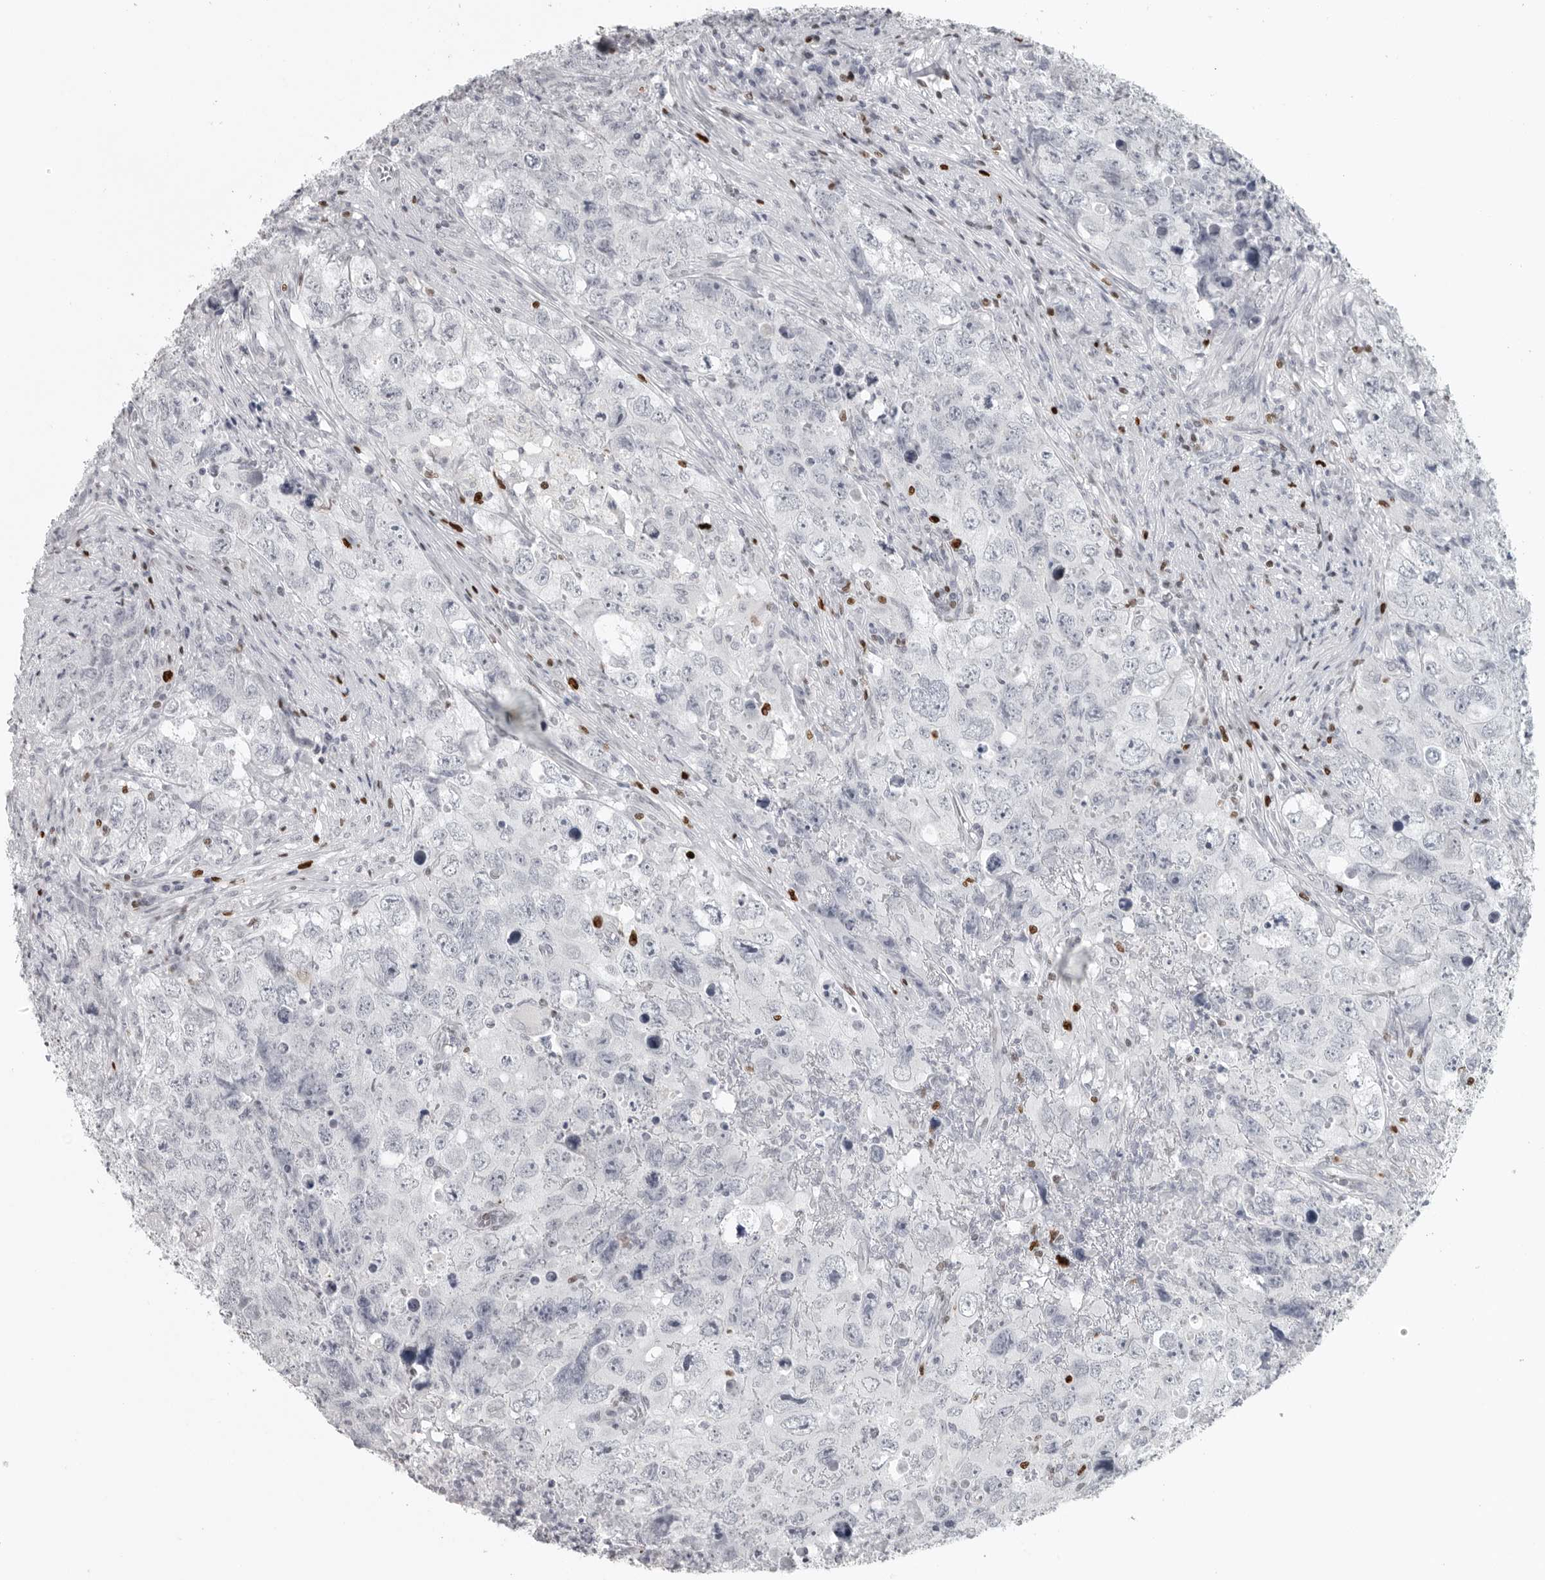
{"staining": {"intensity": "negative", "quantity": "none", "location": "none"}, "tissue": "testis cancer", "cell_type": "Tumor cells", "image_type": "cancer", "snomed": [{"axis": "morphology", "description": "Seminoma, NOS"}, {"axis": "morphology", "description": "Carcinoma, Embryonal, NOS"}, {"axis": "topography", "description": "Testis"}], "caption": "Human seminoma (testis) stained for a protein using immunohistochemistry demonstrates no expression in tumor cells.", "gene": "SATB2", "patient": {"sex": "male", "age": 43}}